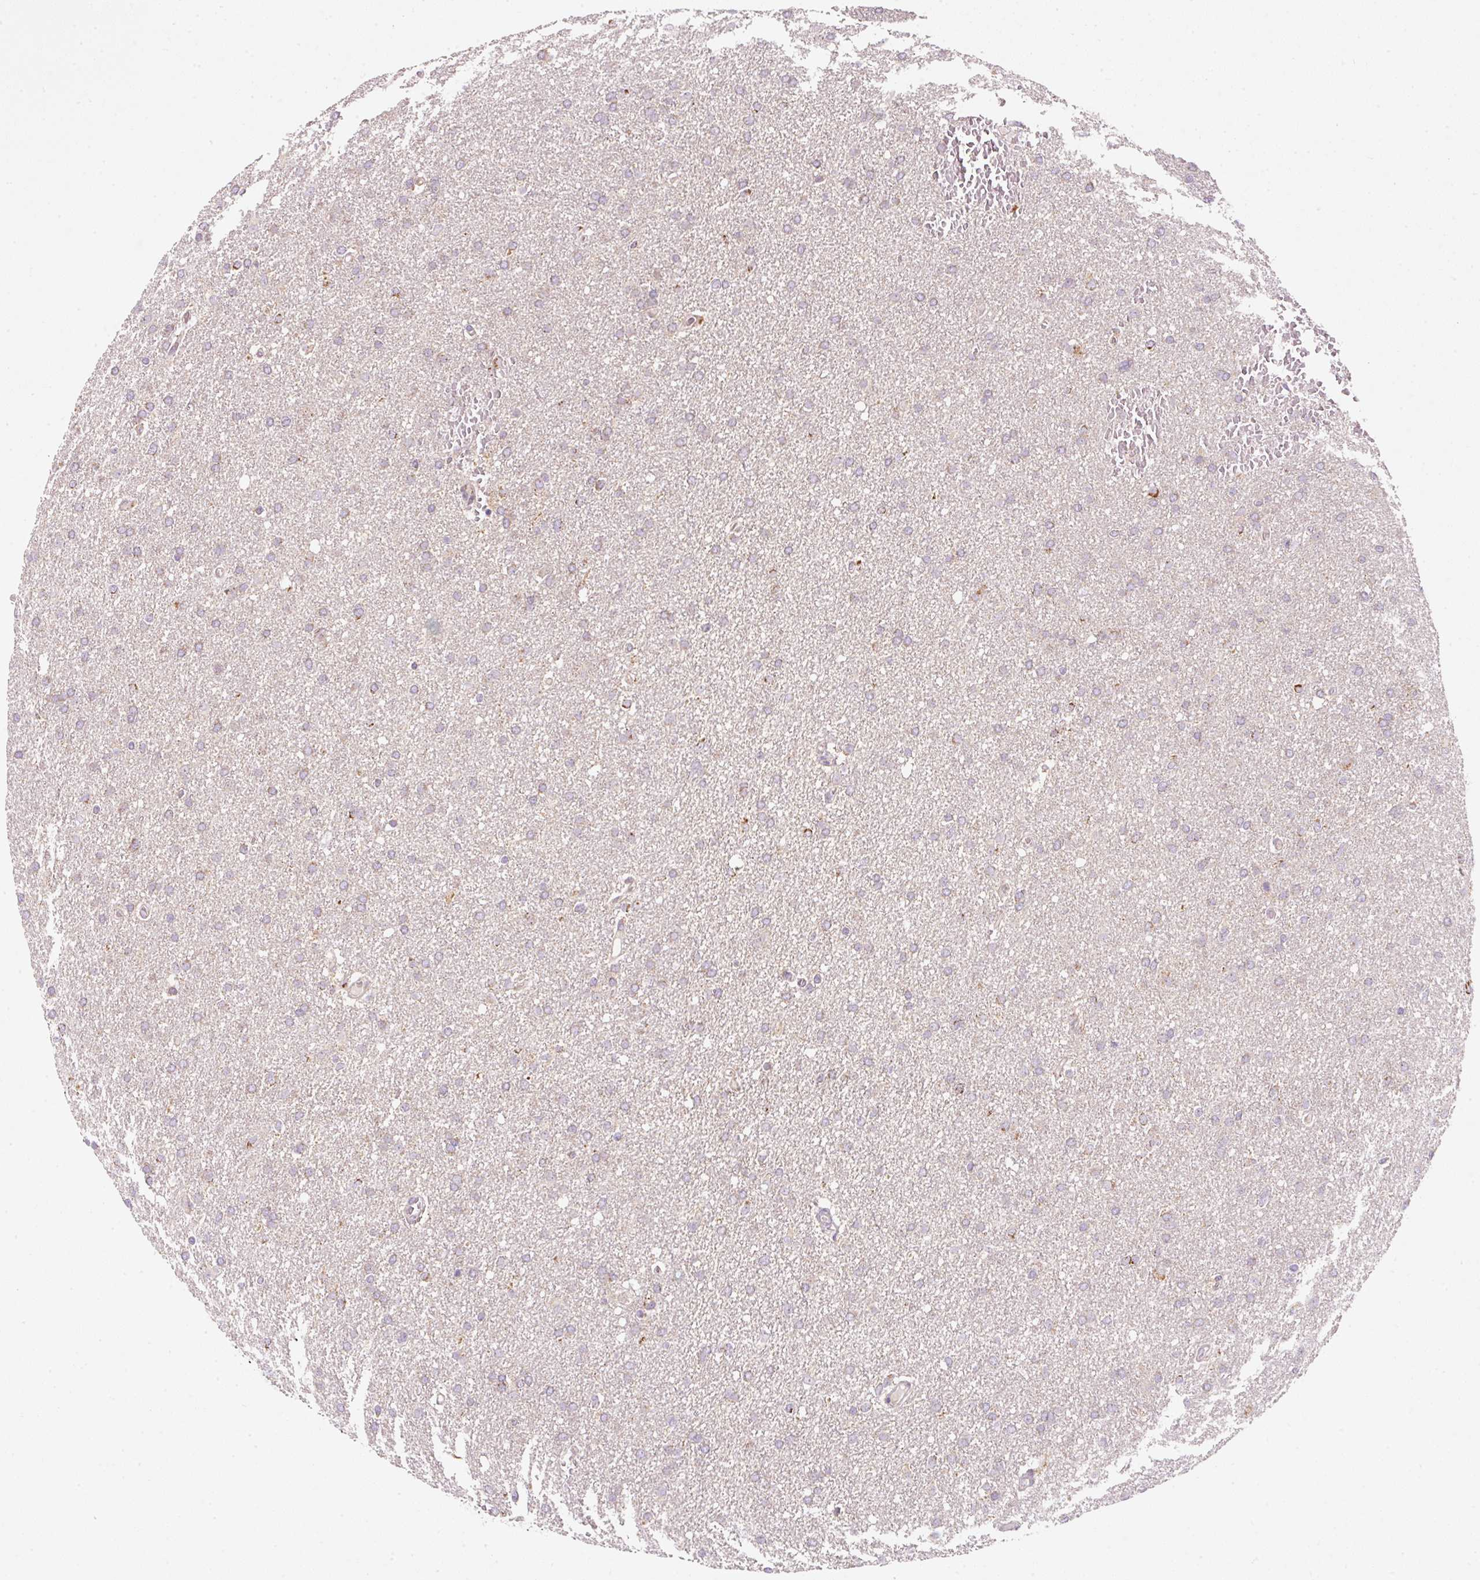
{"staining": {"intensity": "weak", "quantity": "<25%", "location": "cytoplasmic/membranous"}, "tissue": "glioma", "cell_type": "Tumor cells", "image_type": "cancer", "snomed": [{"axis": "morphology", "description": "Glioma, malignant, High grade"}, {"axis": "topography", "description": "Cerebral cortex"}], "caption": "Immunohistochemistry (IHC) of human malignant glioma (high-grade) displays no expression in tumor cells.", "gene": "FAM78B", "patient": {"sex": "female", "age": 36}}